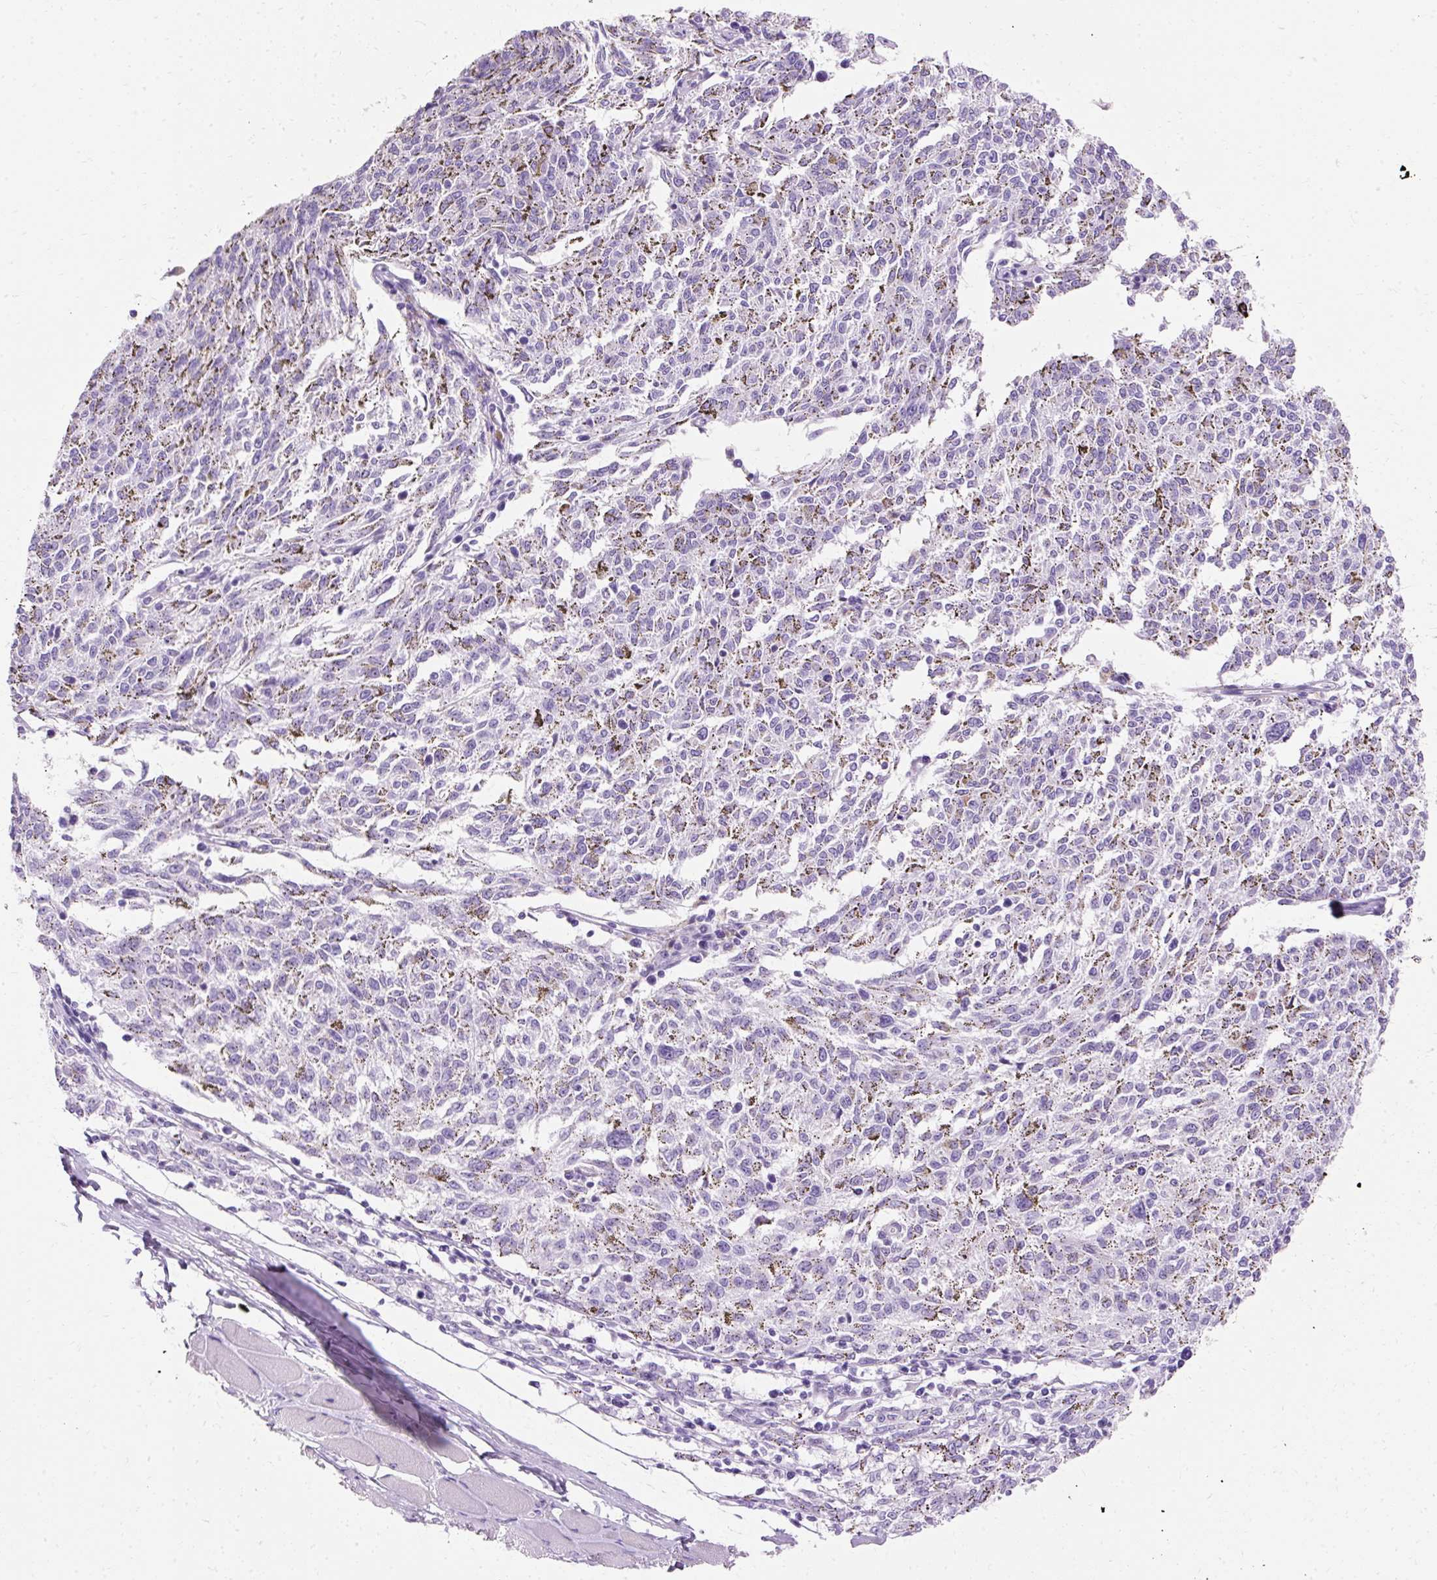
{"staining": {"intensity": "negative", "quantity": "none", "location": "none"}, "tissue": "melanoma", "cell_type": "Tumor cells", "image_type": "cancer", "snomed": [{"axis": "morphology", "description": "Malignant melanoma, NOS"}, {"axis": "topography", "description": "Skin"}], "caption": "IHC histopathology image of human melanoma stained for a protein (brown), which reveals no staining in tumor cells.", "gene": "DEFA1", "patient": {"sex": "female", "age": 72}}